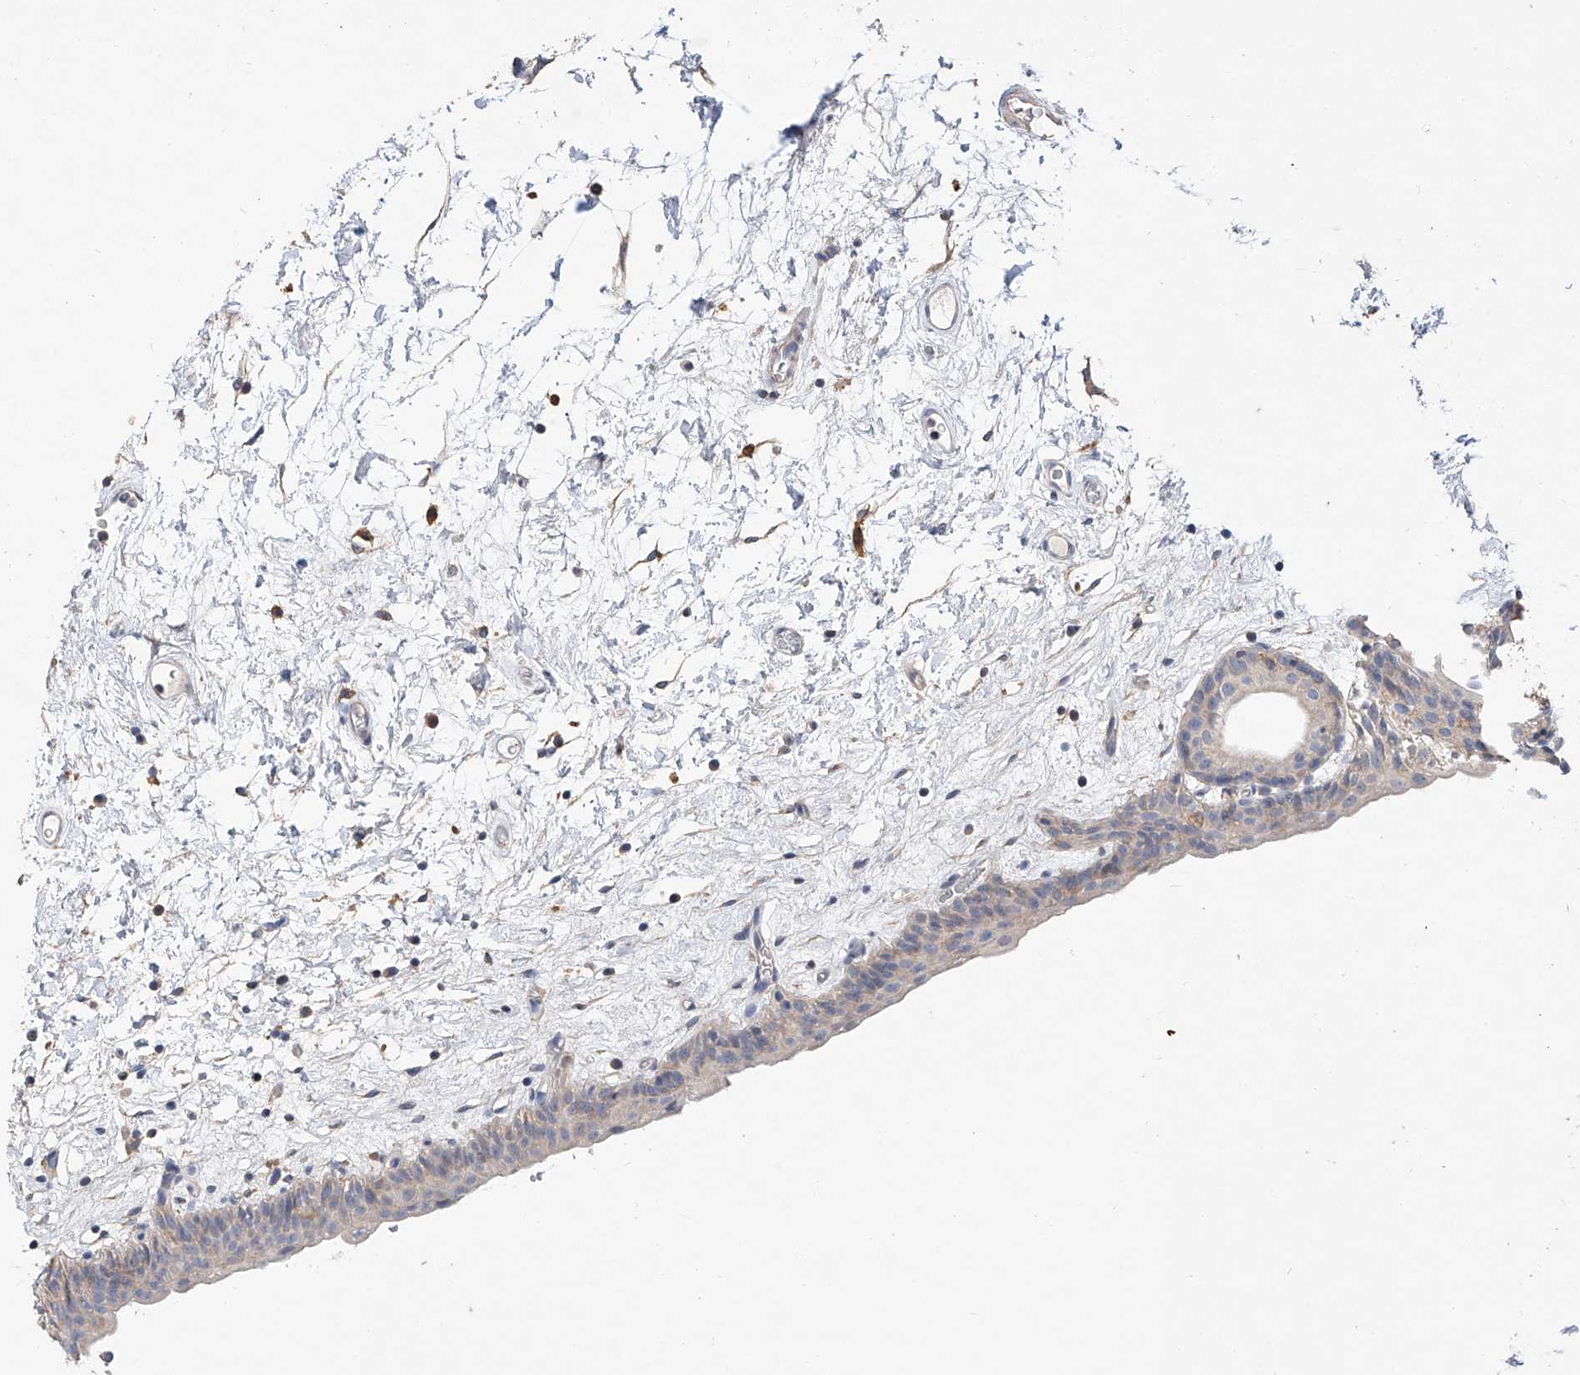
{"staining": {"intensity": "negative", "quantity": "none", "location": "none"}, "tissue": "urinary bladder", "cell_type": "Urothelial cells", "image_type": "normal", "snomed": [{"axis": "morphology", "description": "Normal tissue, NOS"}, {"axis": "topography", "description": "Urinary bladder"}], "caption": "The image exhibits no staining of urothelial cells in normal urinary bladder.", "gene": "AMD1", "patient": {"sex": "male", "age": 83}}